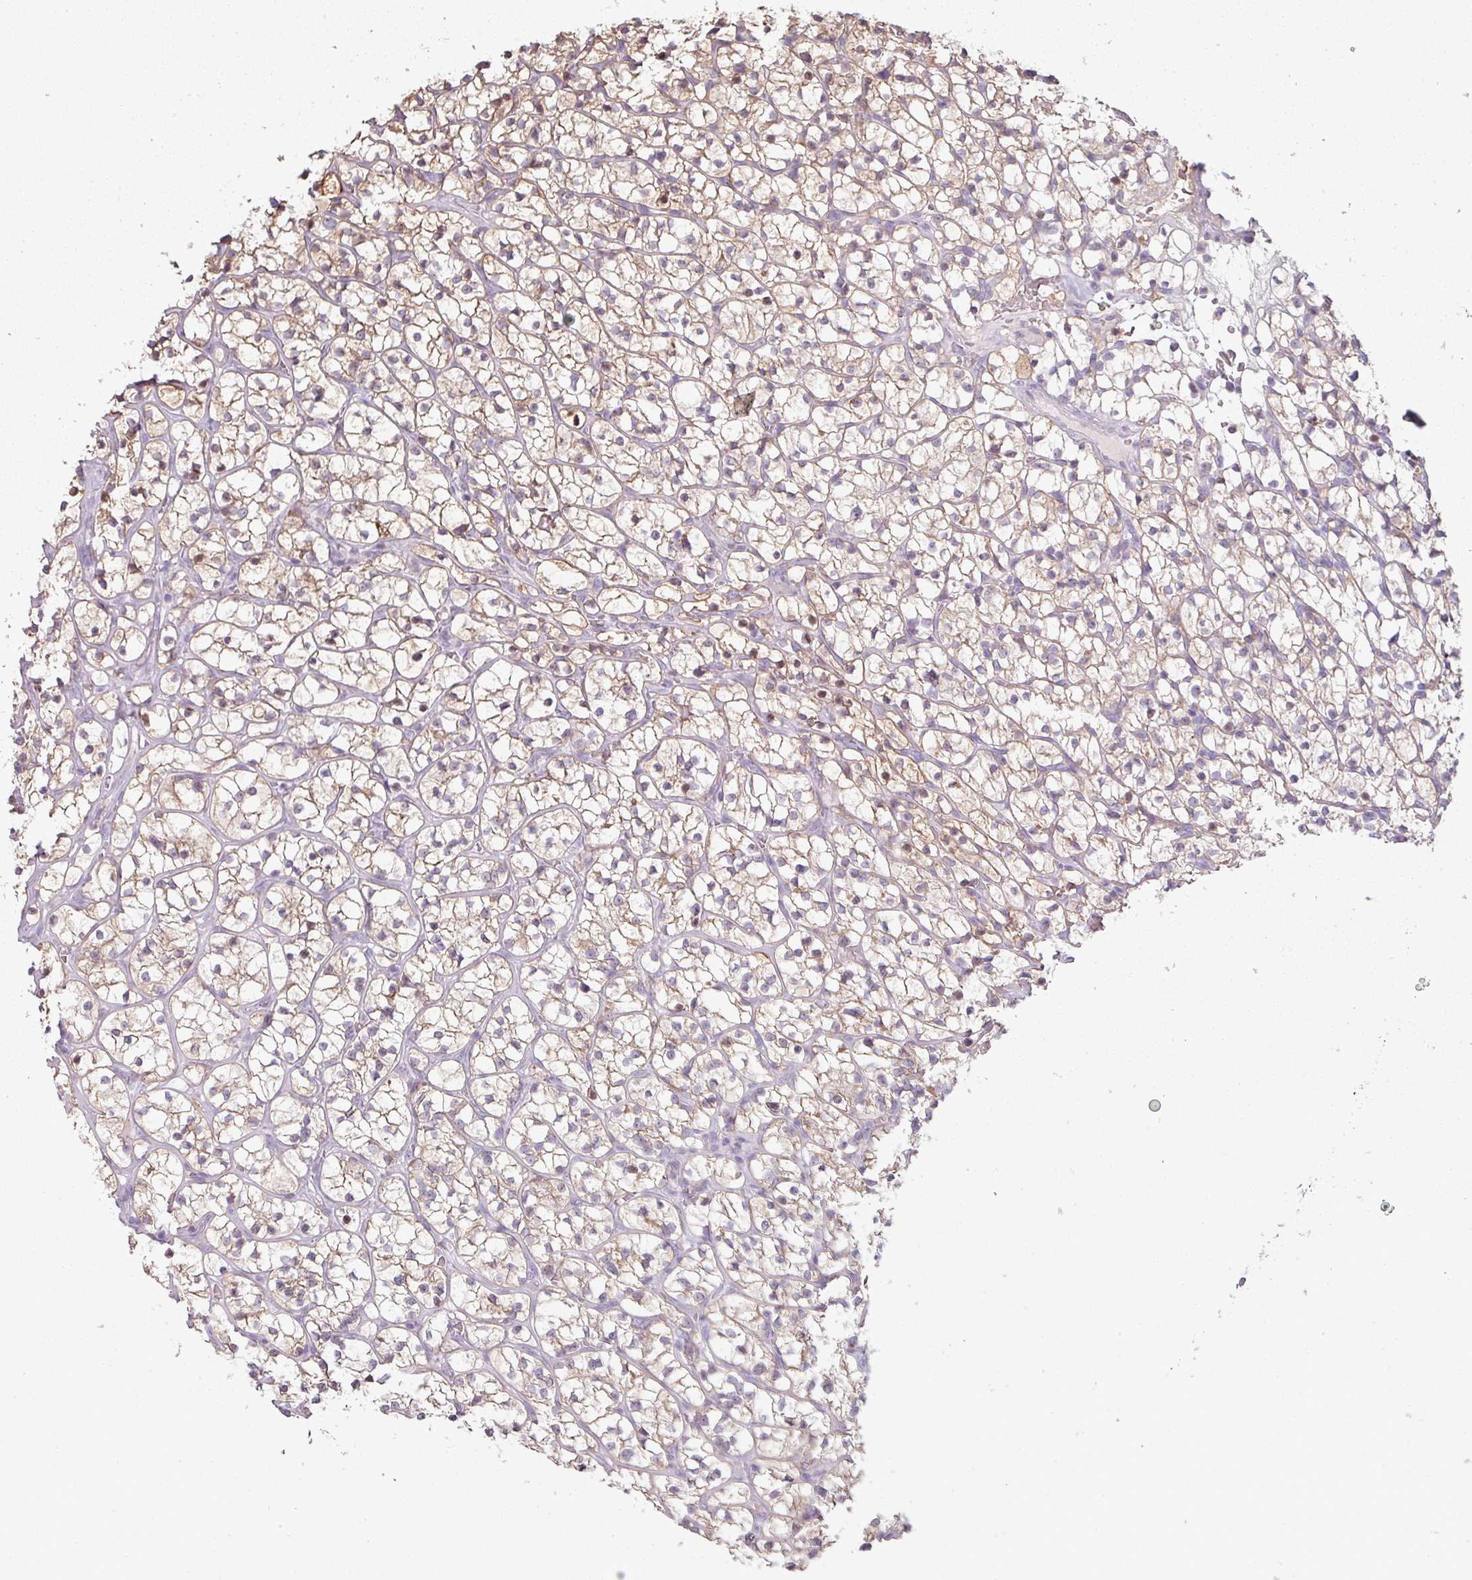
{"staining": {"intensity": "weak", "quantity": "25%-75%", "location": "cytoplasmic/membranous"}, "tissue": "renal cancer", "cell_type": "Tumor cells", "image_type": "cancer", "snomed": [{"axis": "morphology", "description": "Adenocarcinoma, NOS"}, {"axis": "topography", "description": "Kidney"}], "caption": "An IHC photomicrograph of neoplastic tissue is shown. Protein staining in brown shows weak cytoplasmic/membranous positivity in adenocarcinoma (renal) within tumor cells.", "gene": "ZNF615", "patient": {"sex": "female", "age": 69}}